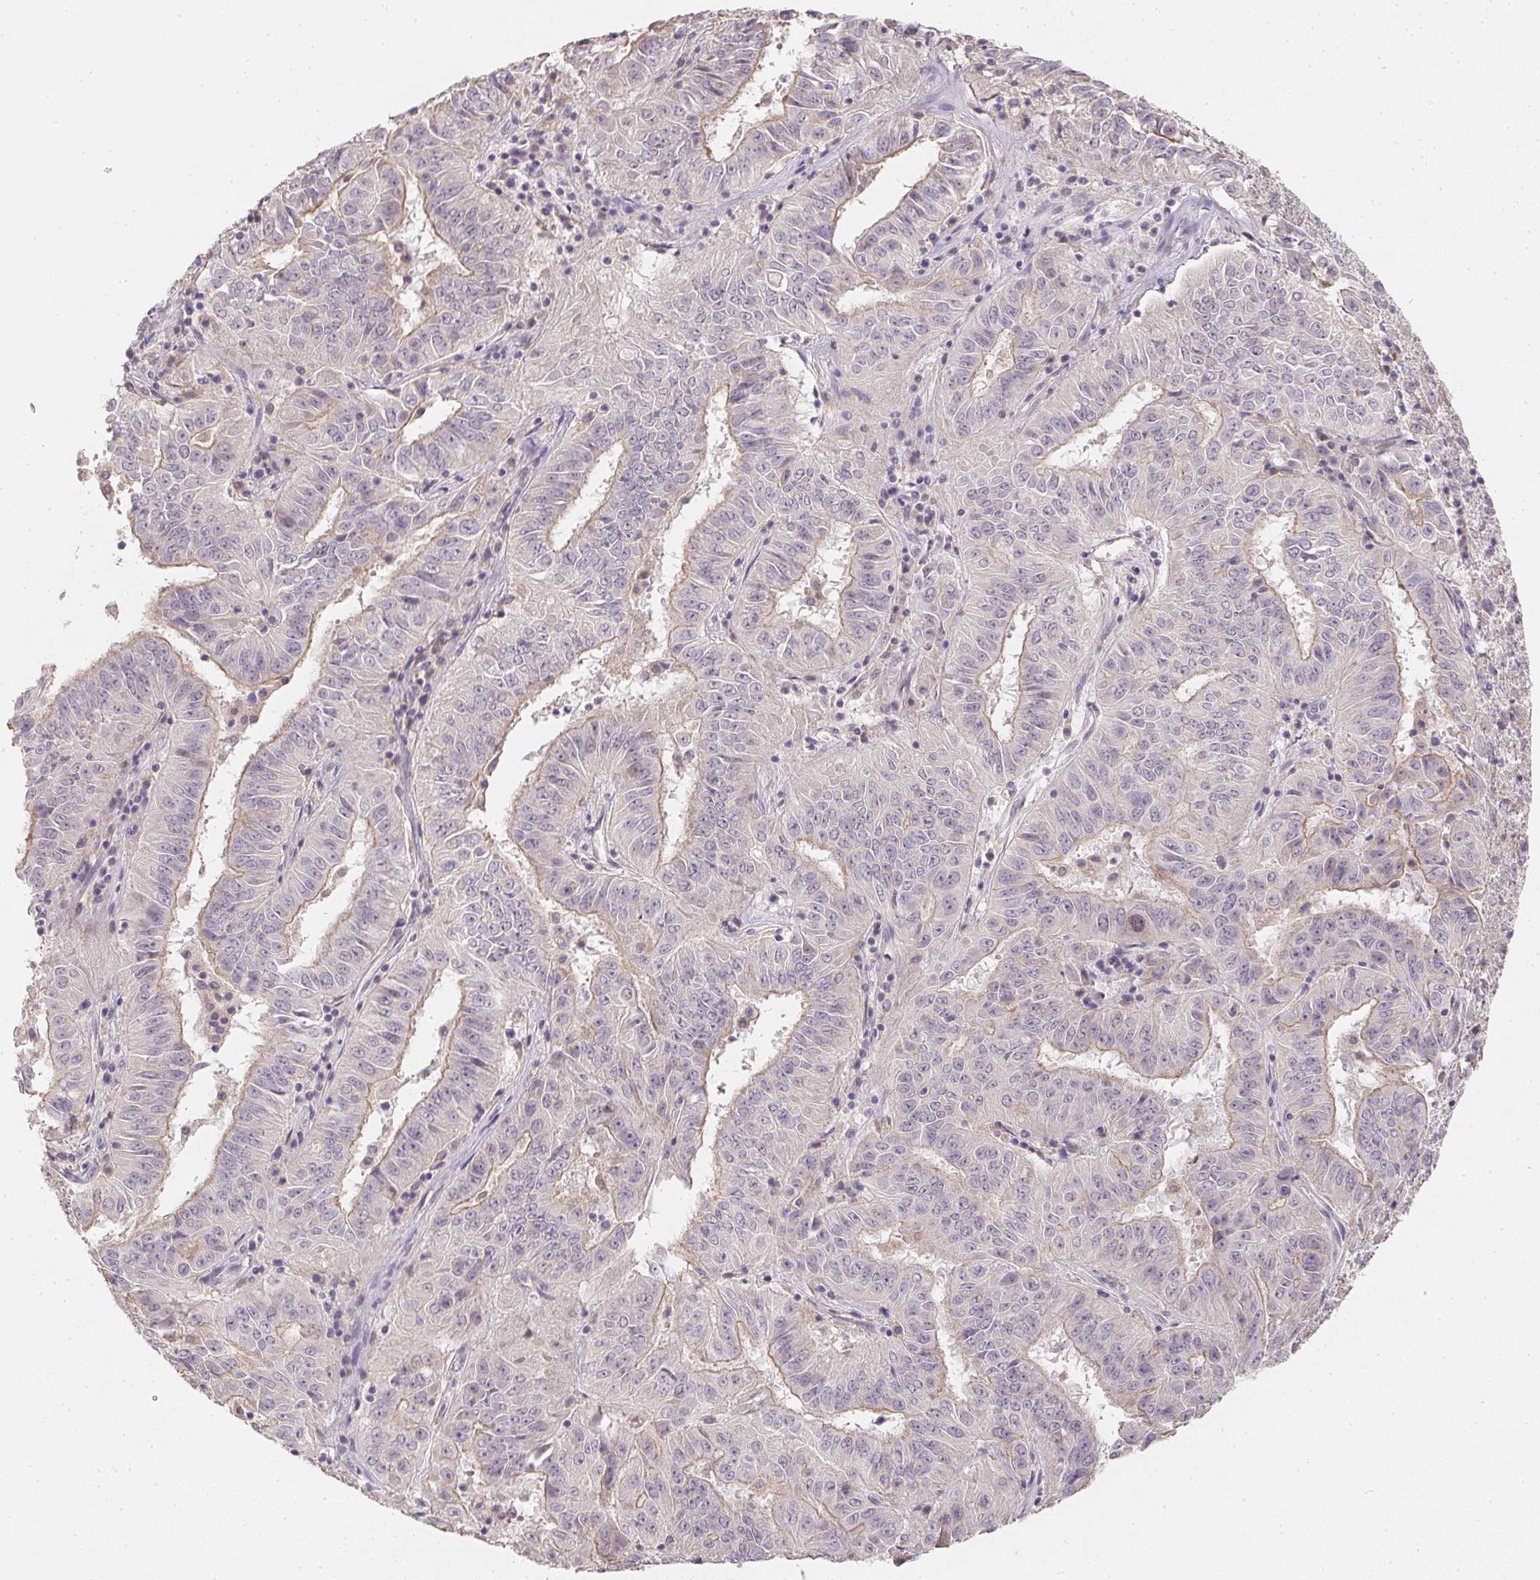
{"staining": {"intensity": "weak", "quantity": "25%-75%", "location": "cytoplasmic/membranous"}, "tissue": "pancreatic cancer", "cell_type": "Tumor cells", "image_type": "cancer", "snomed": [{"axis": "morphology", "description": "Adenocarcinoma, NOS"}, {"axis": "topography", "description": "Pancreas"}], "caption": "Pancreatic cancer stained with DAB (3,3'-diaminobenzidine) immunohistochemistry (IHC) exhibits low levels of weak cytoplasmic/membranous positivity in about 25%-75% of tumor cells.", "gene": "SOAT1", "patient": {"sex": "male", "age": 63}}